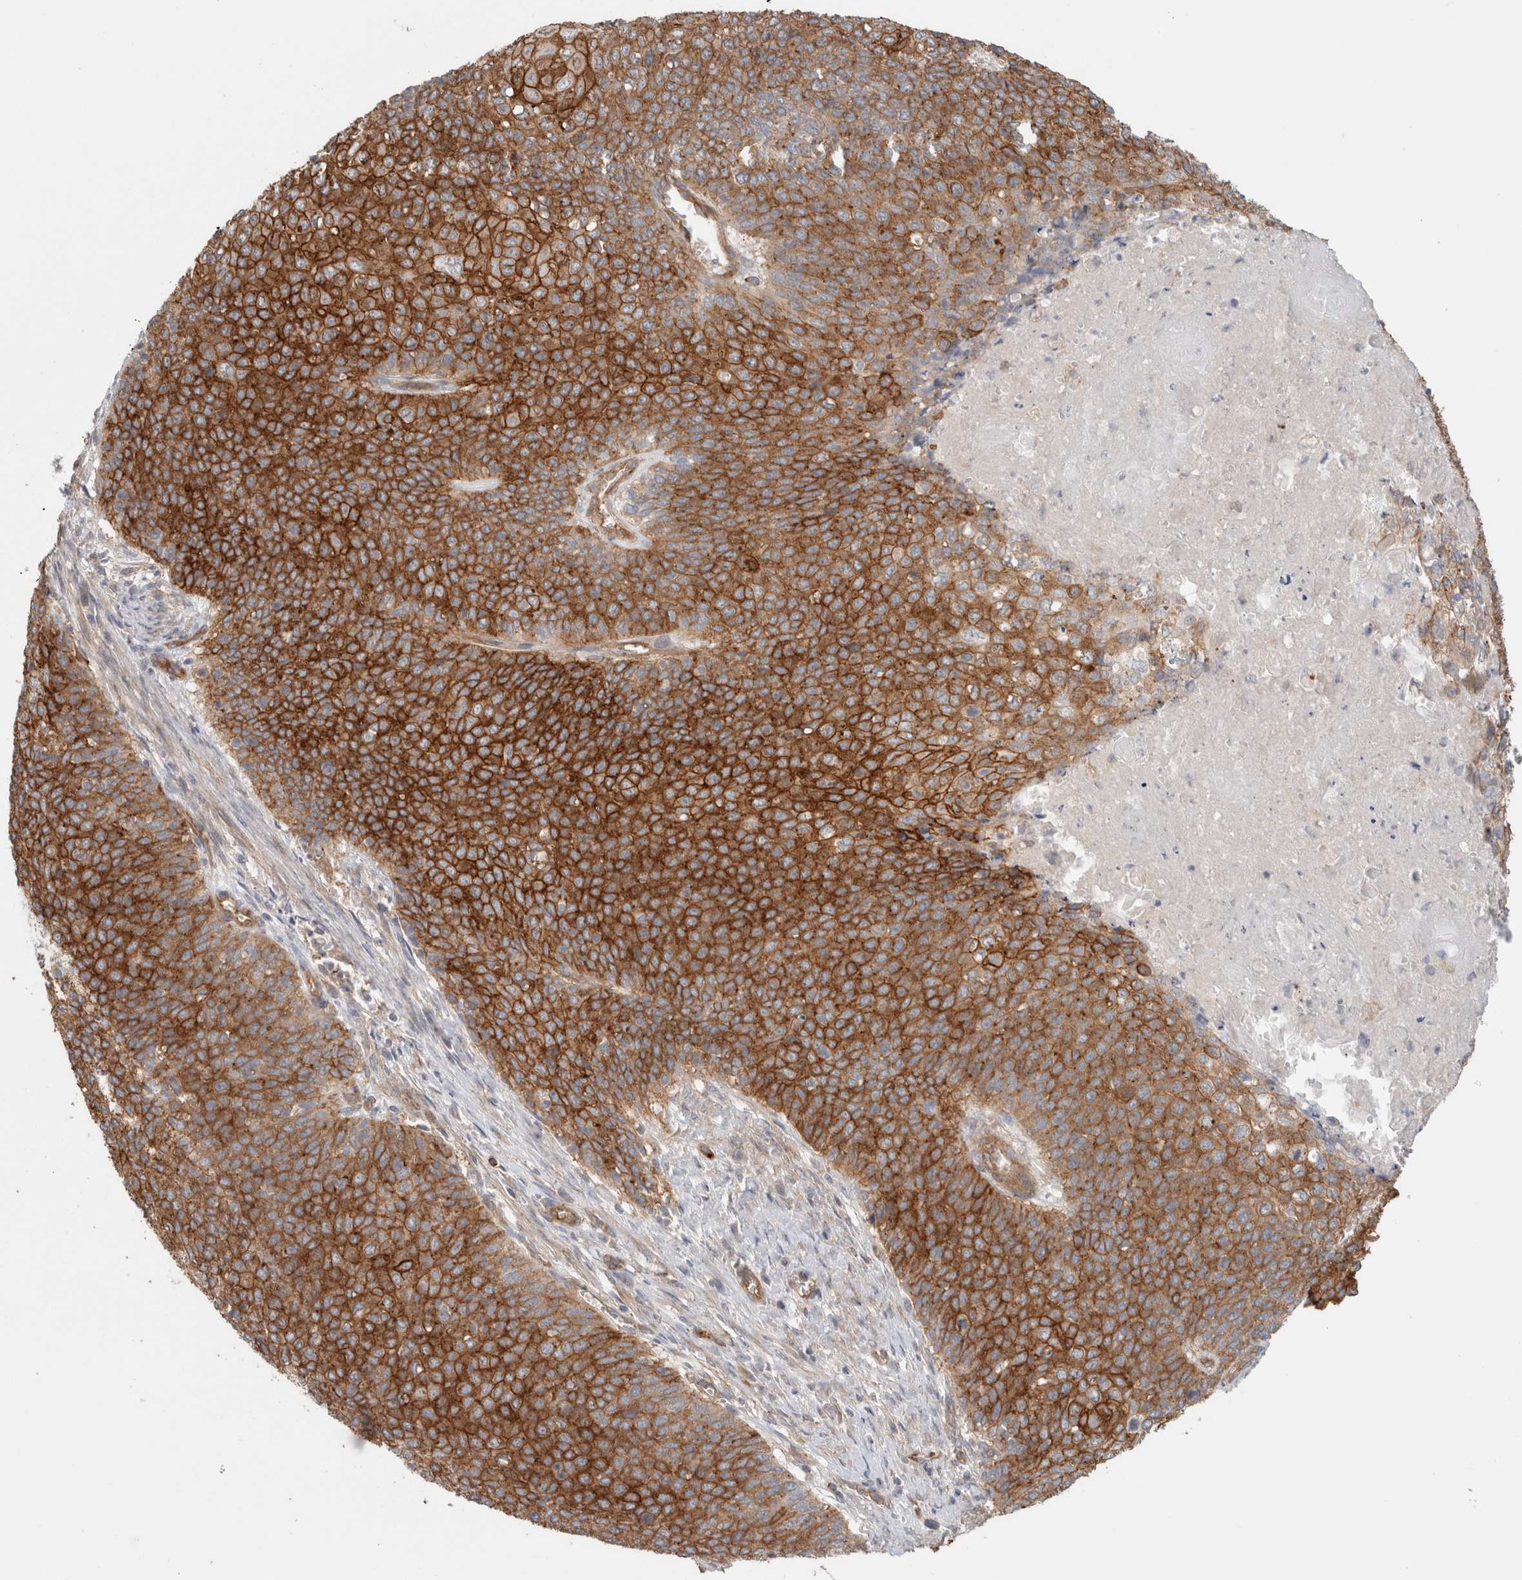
{"staining": {"intensity": "moderate", "quantity": ">75%", "location": "cytoplasmic/membranous"}, "tissue": "cervical cancer", "cell_type": "Tumor cells", "image_type": "cancer", "snomed": [{"axis": "morphology", "description": "Squamous cell carcinoma, NOS"}, {"axis": "topography", "description": "Cervix"}], "caption": "DAB immunohistochemical staining of human cervical squamous cell carcinoma displays moderate cytoplasmic/membranous protein positivity in about >75% of tumor cells. The staining was performed using DAB (3,3'-diaminobenzidine), with brown indicating positive protein expression. Nuclei are stained blue with hematoxylin.", "gene": "RASAL2", "patient": {"sex": "female", "age": 39}}